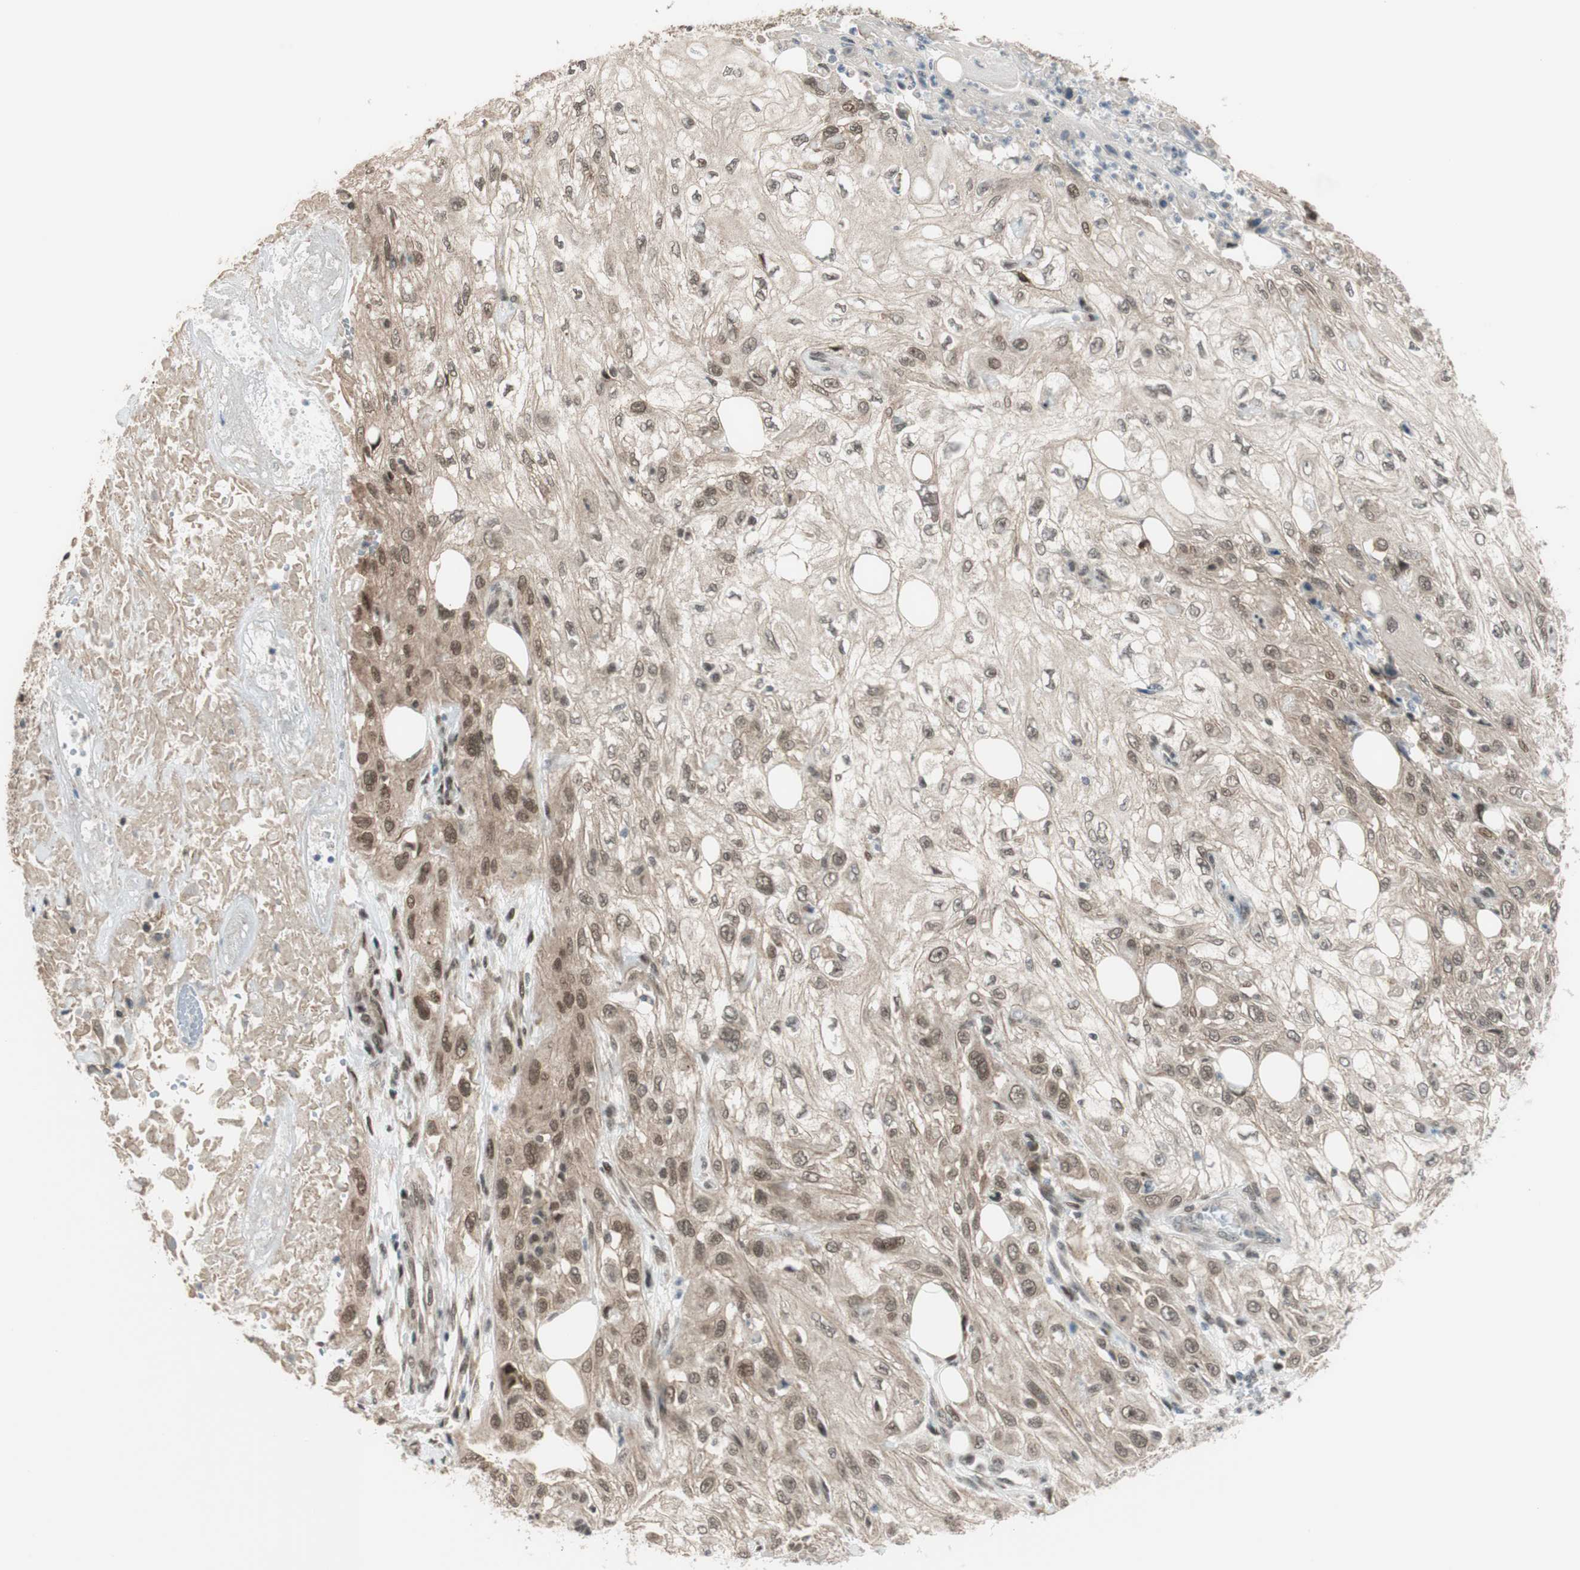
{"staining": {"intensity": "weak", "quantity": ">75%", "location": "cytoplasmic/membranous,nuclear"}, "tissue": "skin cancer", "cell_type": "Tumor cells", "image_type": "cancer", "snomed": [{"axis": "morphology", "description": "Squamous cell carcinoma, NOS"}, {"axis": "topography", "description": "Skin"}], "caption": "Tumor cells demonstrate low levels of weak cytoplasmic/membranous and nuclear positivity in about >75% of cells in skin squamous cell carcinoma.", "gene": "BRMS1", "patient": {"sex": "male", "age": 75}}